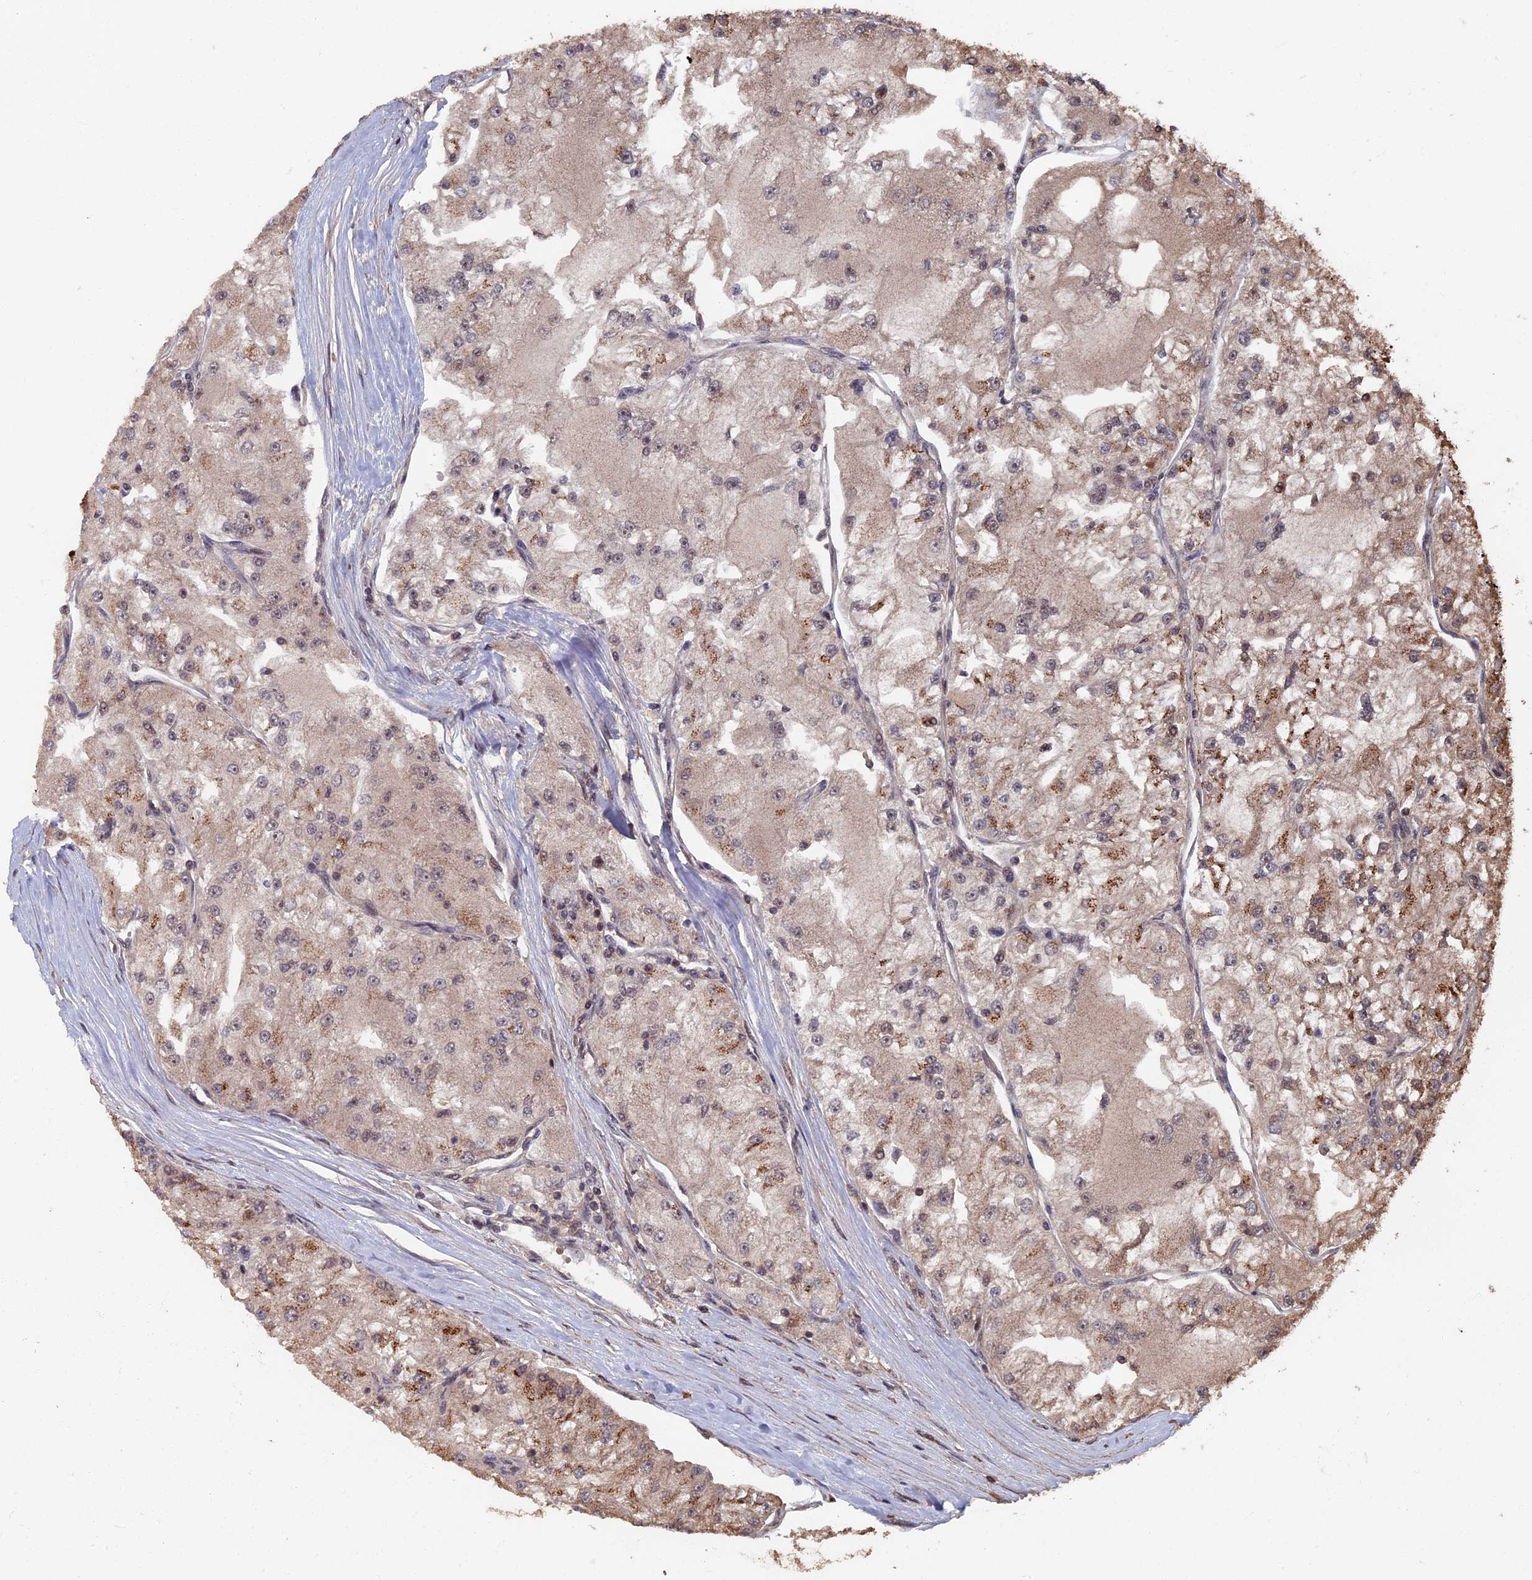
{"staining": {"intensity": "moderate", "quantity": "<25%", "location": "cytoplasmic/membranous"}, "tissue": "renal cancer", "cell_type": "Tumor cells", "image_type": "cancer", "snomed": [{"axis": "morphology", "description": "Adenocarcinoma, NOS"}, {"axis": "topography", "description": "Kidney"}], "caption": "Protein staining of renal cancer tissue displays moderate cytoplasmic/membranous staining in approximately <25% of tumor cells. Nuclei are stained in blue.", "gene": "RASGRF1", "patient": {"sex": "female", "age": 72}}